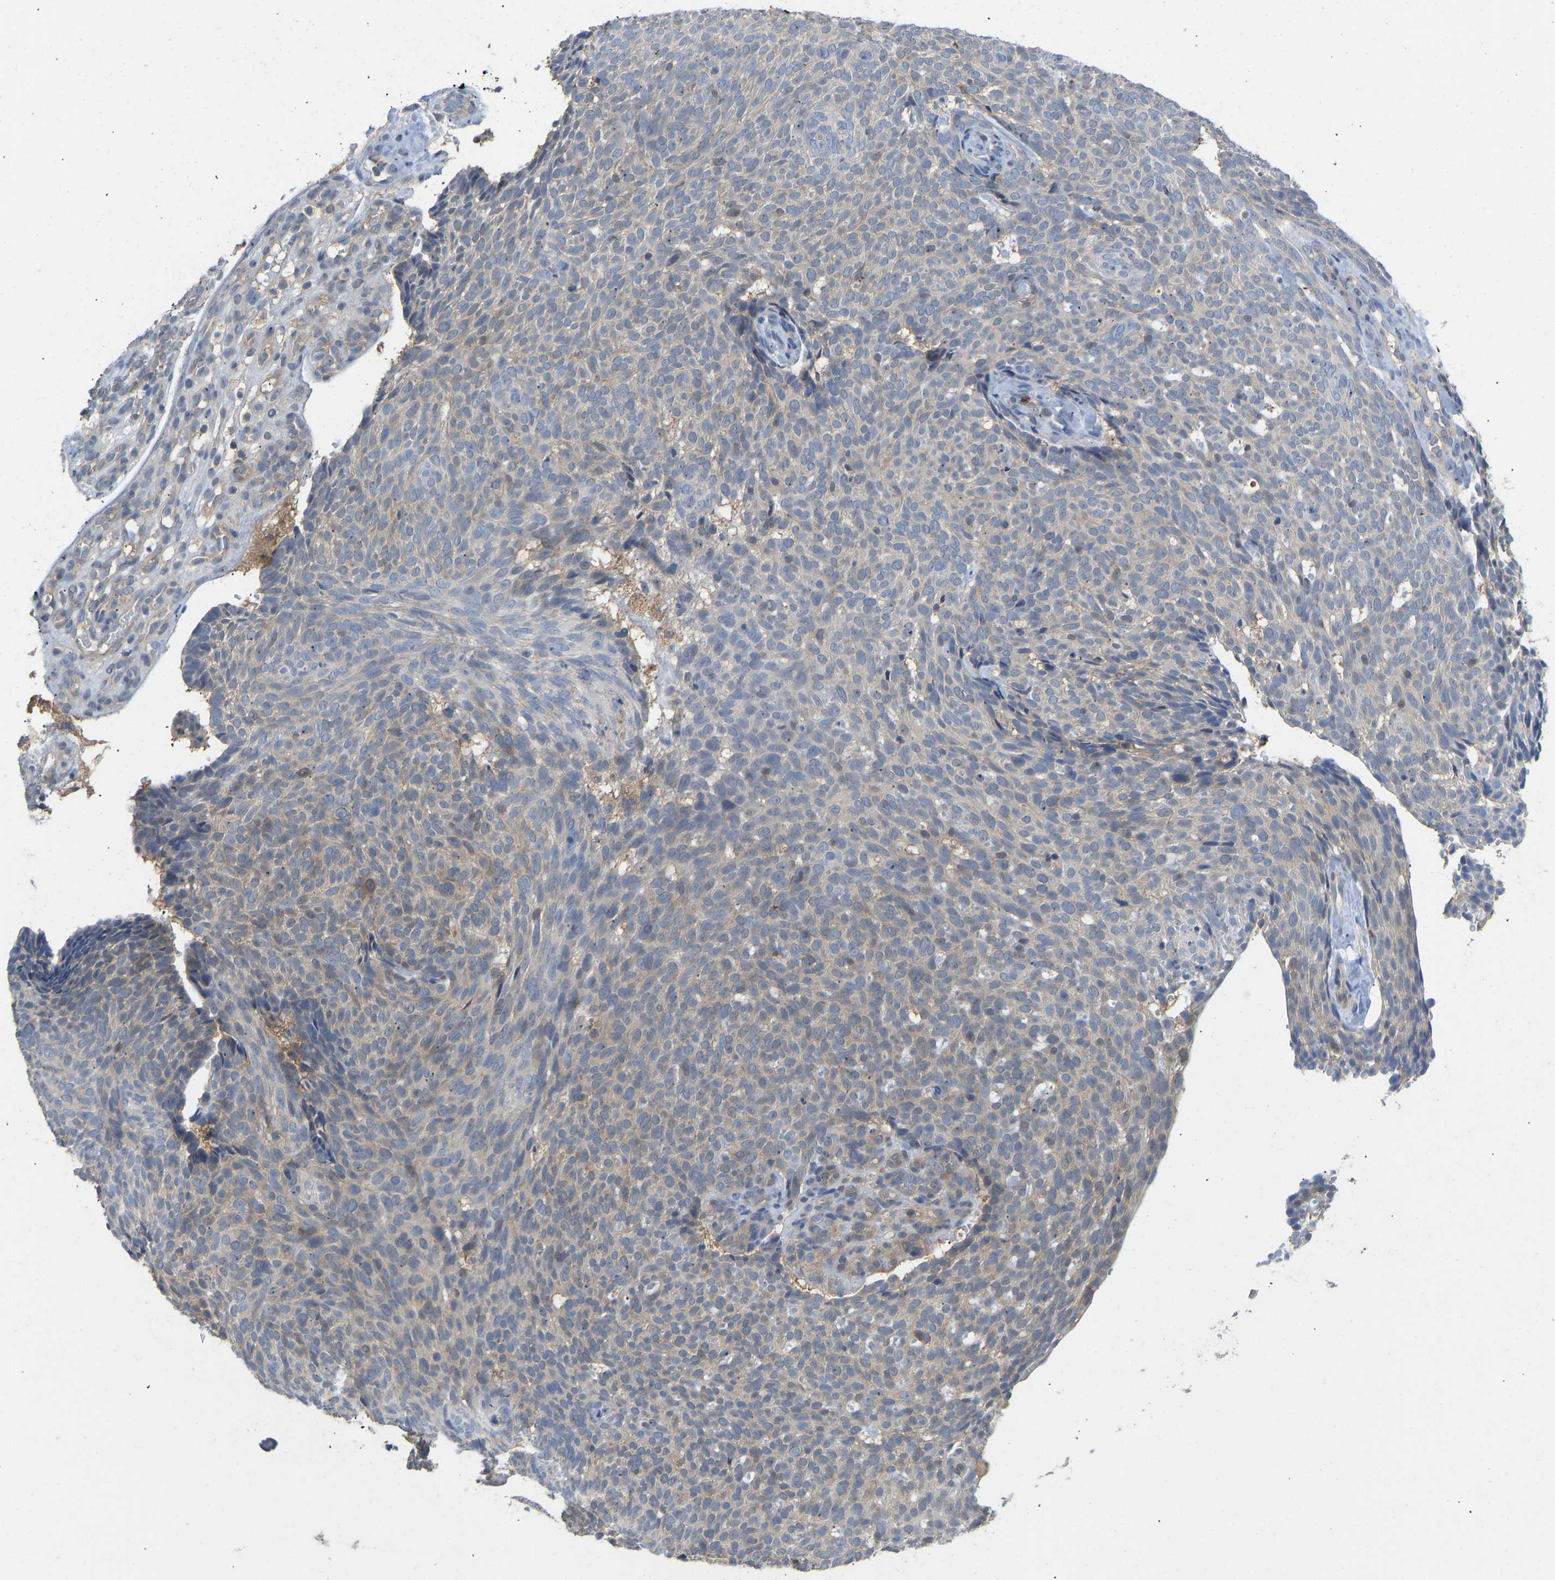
{"staining": {"intensity": "weak", "quantity": "<25%", "location": "cytoplasmic/membranous"}, "tissue": "skin cancer", "cell_type": "Tumor cells", "image_type": "cancer", "snomed": [{"axis": "morphology", "description": "Basal cell carcinoma"}, {"axis": "topography", "description": "Skin"}], "caption": "This micrograph is of skin basal cell carcinoma stained with immunohistochemistry to label a protein in brown with the nuclei are counter-stained blue. There is no positivity in tumor cells.", "gene": "NDRG3", "patient": {"sex": "male", "age": 61}}